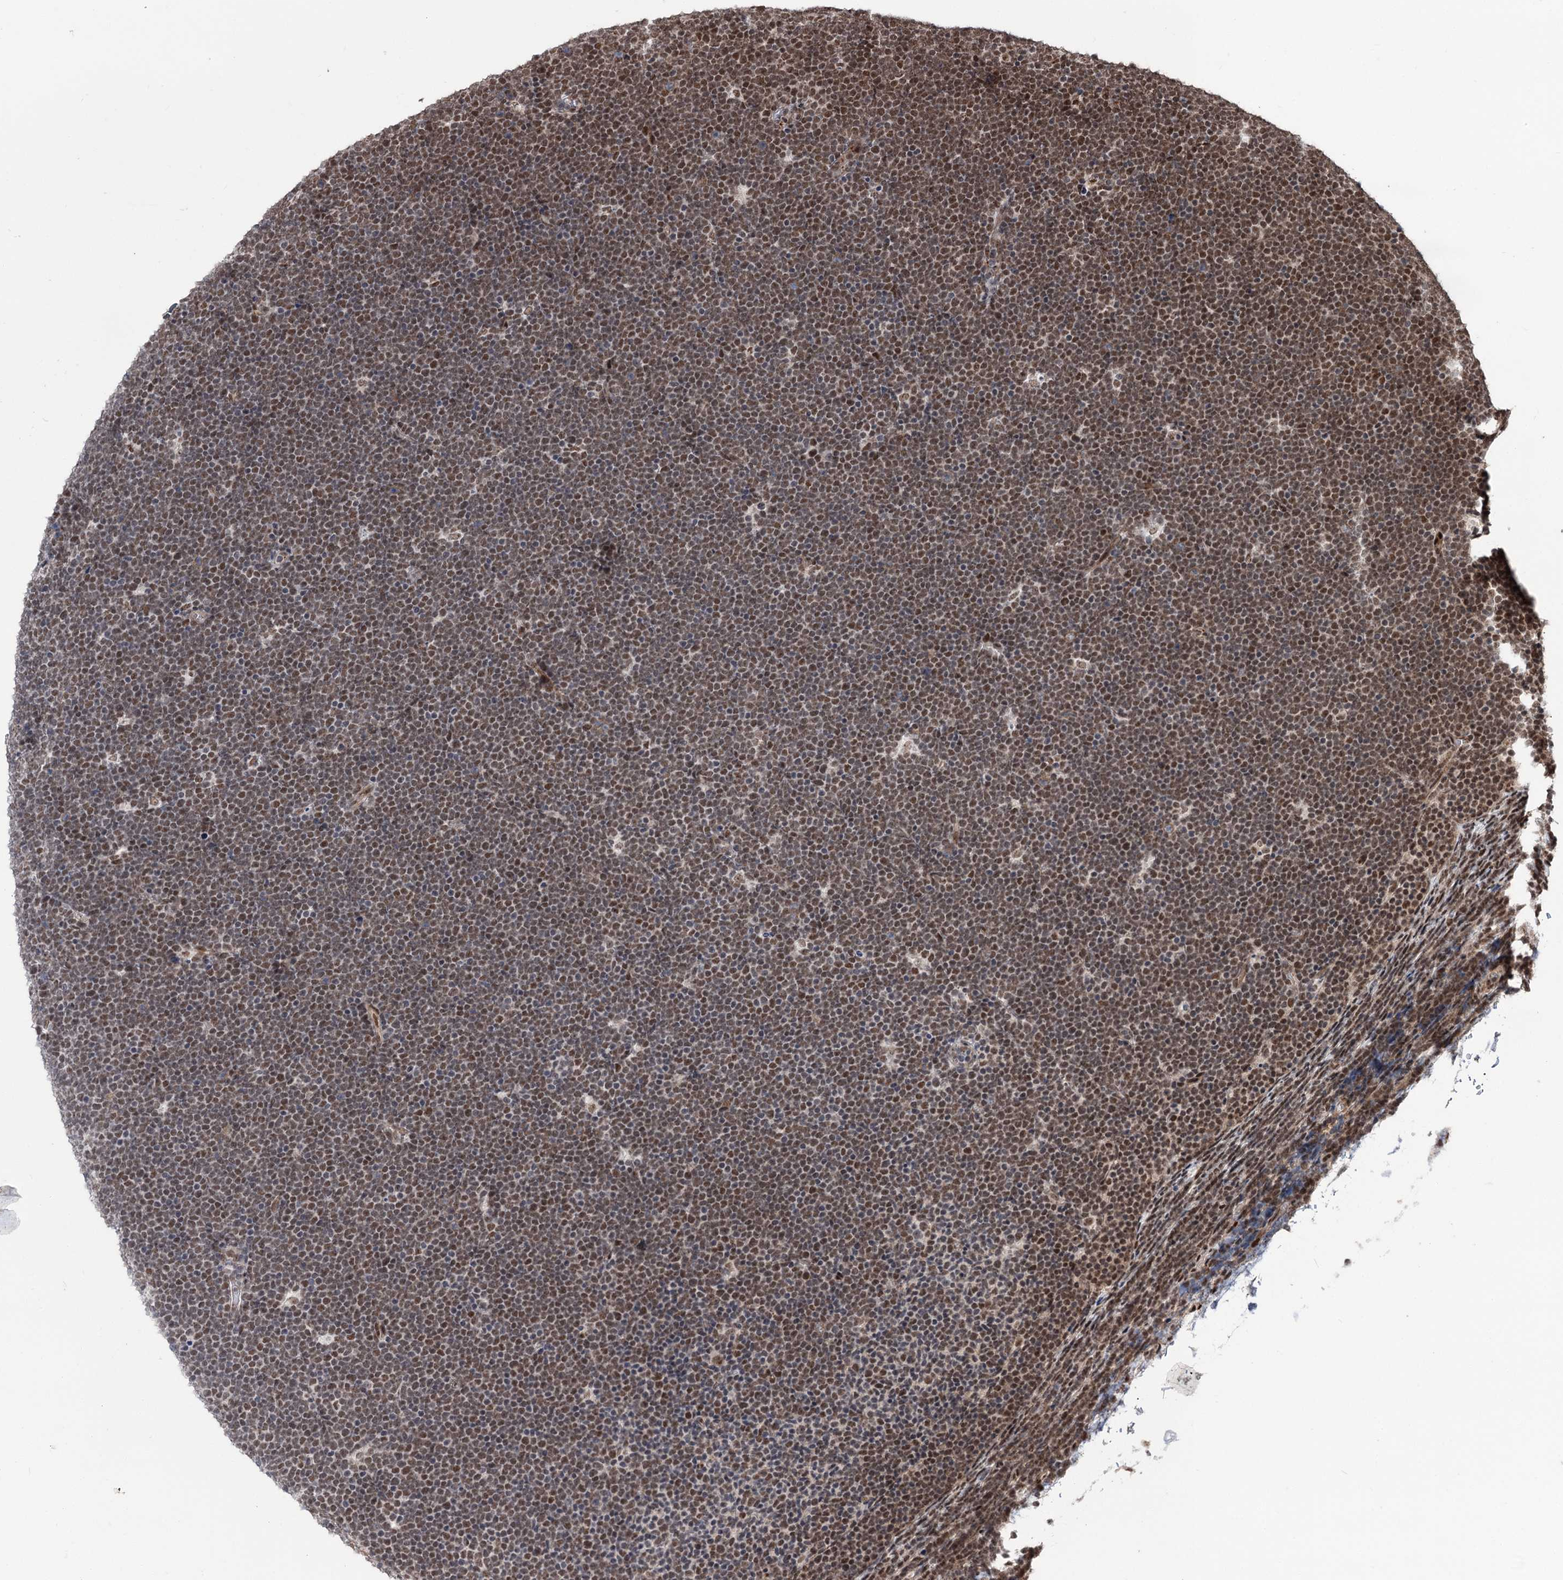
{"staining": {"intensity": "moderate", "quantity": "25%-75%", "location": "nuclear"}, "tissue": "lymphoma", "cell_type": "Tumor cells", "image_type": "cancer", "snomed": [{"axis": "morphology", "description": "Malignant lymphoma, non-Hodgkin's type, High grade"}, {"axis": "topography", "description": "Lymph node"}], "caption": "IHC image of malignant lymphoma, non-Hodgkin's type (high-grade) stained for a protein (brown), which exhibits medium levels of moderate nuclear expression in about 25%-75% of tumor cells.", "gene": "MAML1", "patient": {"sex": "male", "age": 13}}